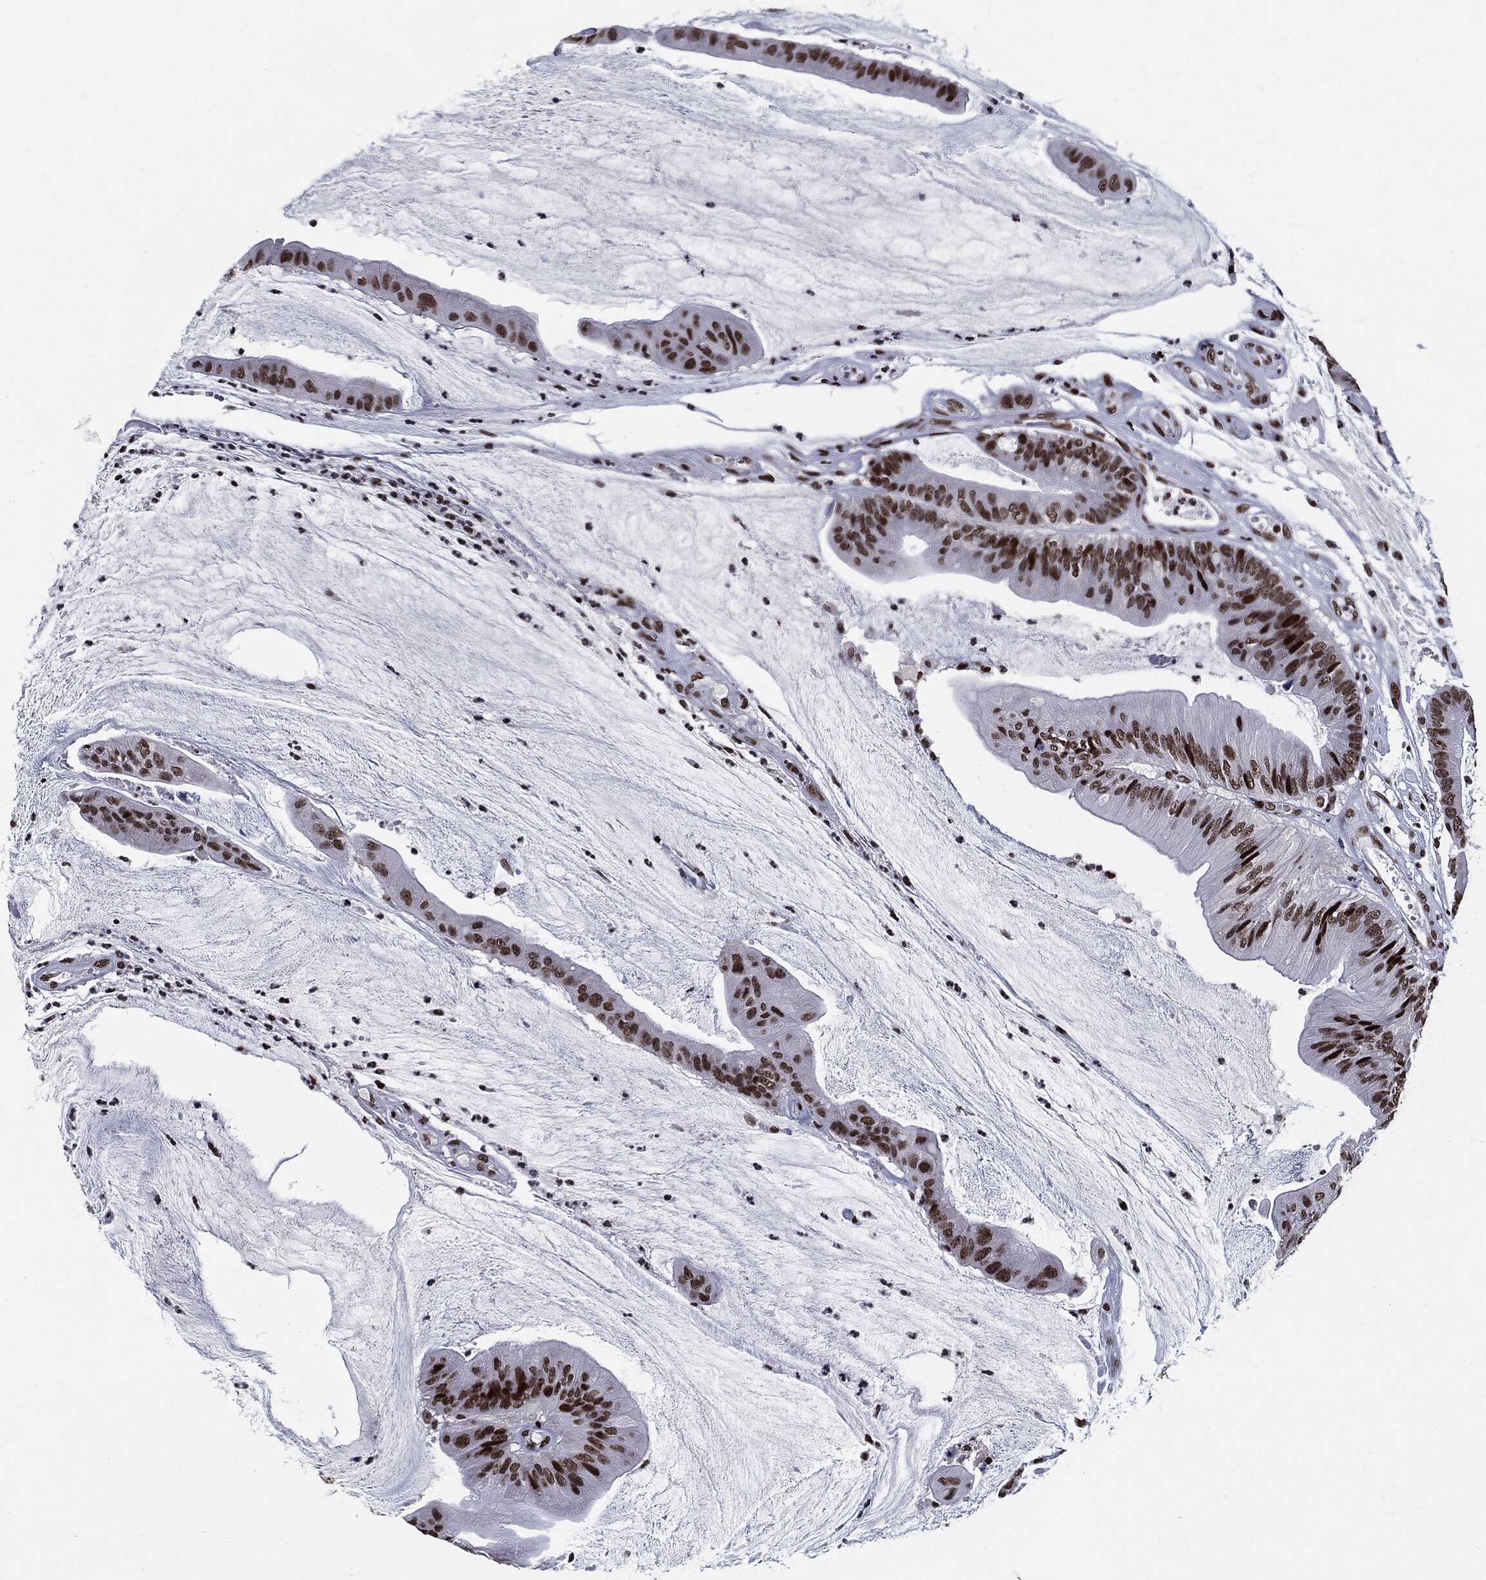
{"staining": {"intensity": "moderate", "quantity": ">75%", "location": "nuclear"}, "tissue": "colorectal cancer", "cell_type": "Tumor cells", "image_type": "cancer", "snomed": [{"axis": "morphology", "description": "Adenocarcinoma, NOS"}, {"axis": "topography", "description": "Colon"}], "caption": "DAB immunohistochemical staining of human colorectal cancer (adenocarcinoma) displays moderate nuclear protein staining in about >75% of tumor cells.", "gene": "ZFP91", "patient": {"sex": "female", "age": 69}}